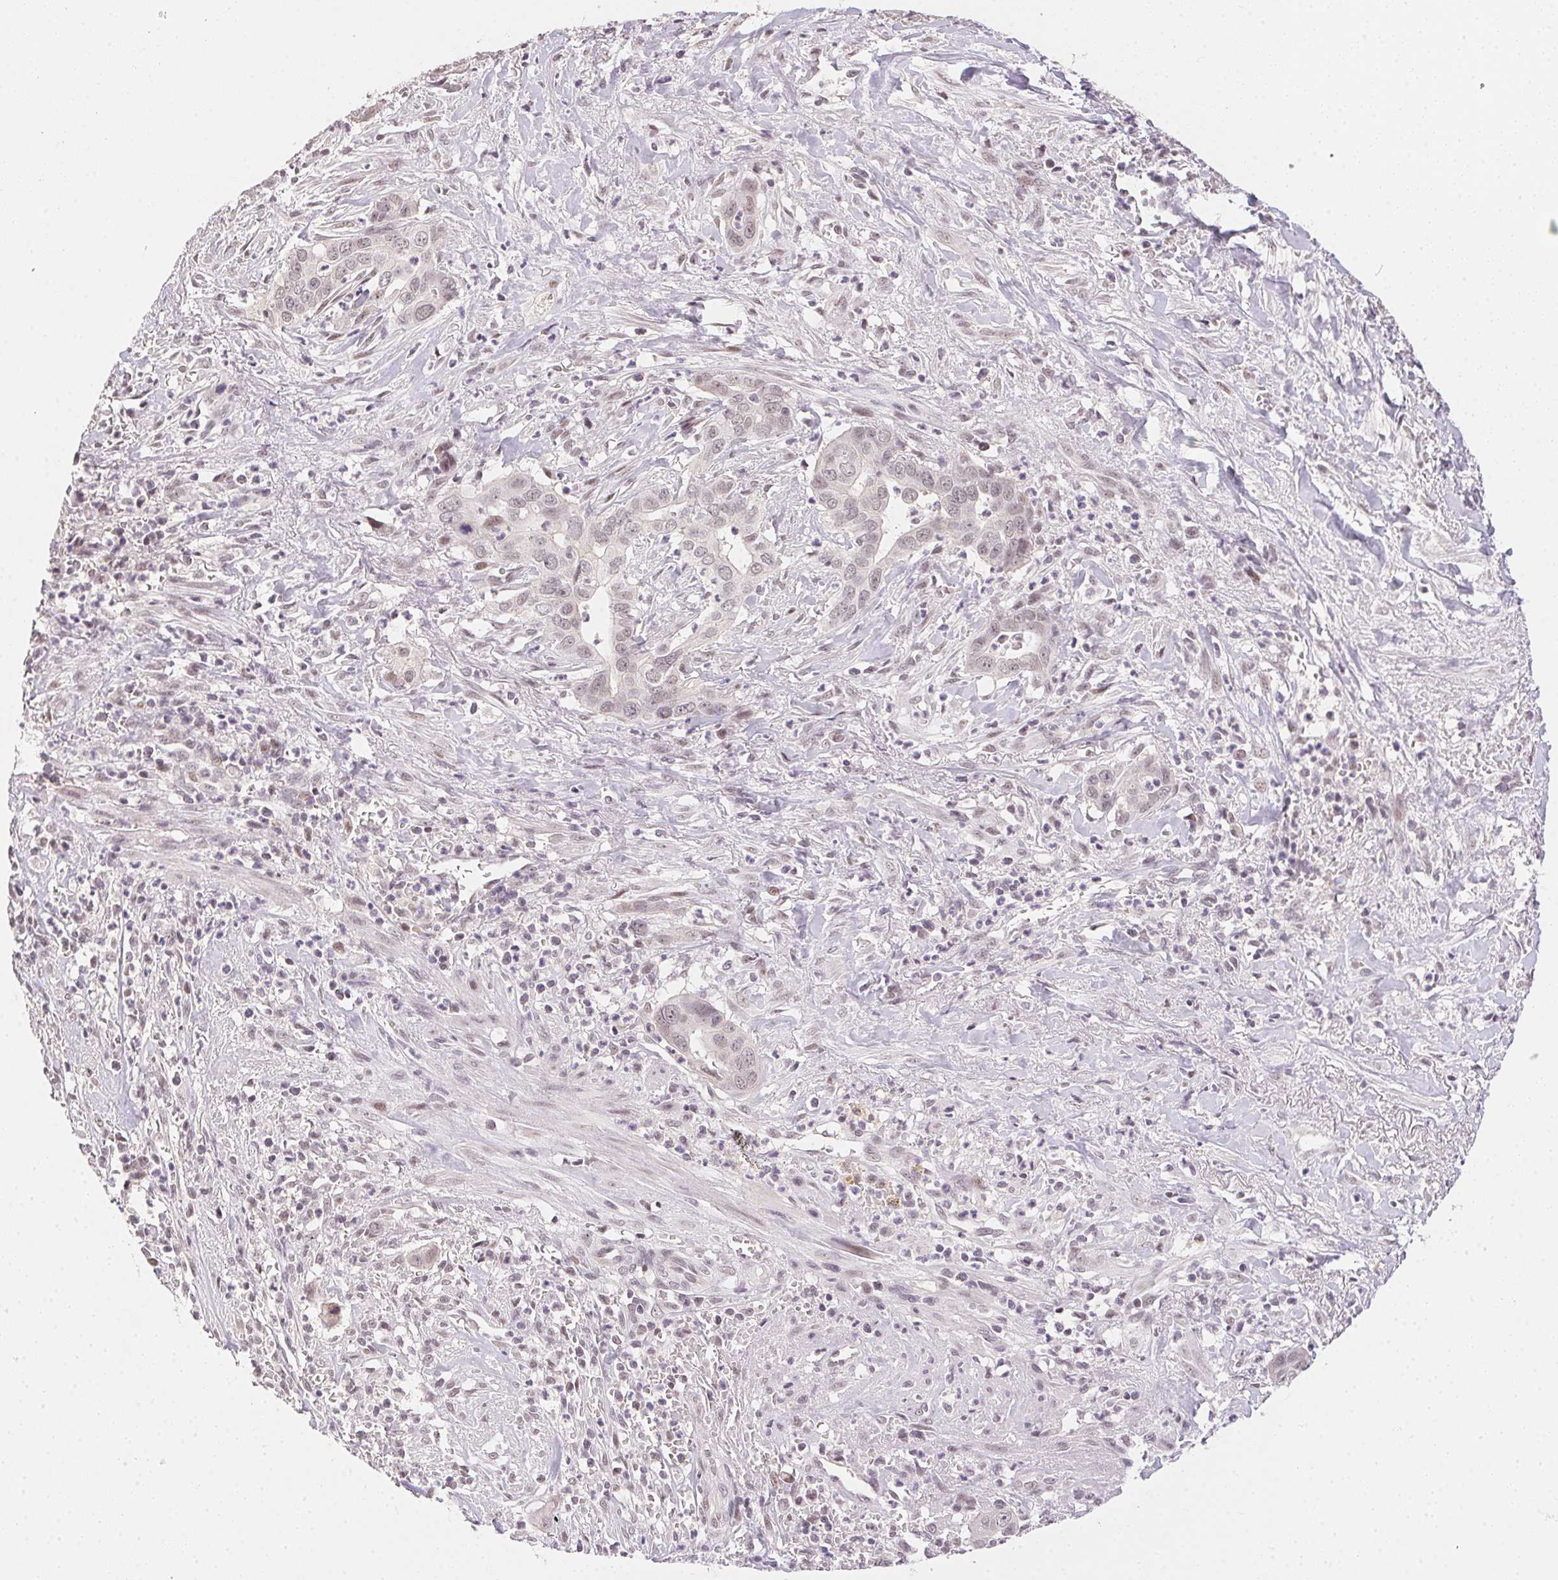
{"staining": {"intensity": "negative", "quantity": "none", "location": "none"}, "tissue": "liver cancer", "cell_type": "Tumor cells", "image_type": "cancer", "snomed": [{"axis": "morphology", "description": "Cholangiocarcinoma"}, {"axis": "topography", "description": "Liver"}], "caption": "A micrograph of human cholangiocarcinoma (liver) is negative for staining in tumor cells. Brightfield microscopy of immunohistochemistry stained with DAB (3,3'-diaminobenzidine) (brown) and hematoxylin (blue), captured at high magnification.", "gene": "KDM4D", "patient": {"sex": "female", "age": 79}}